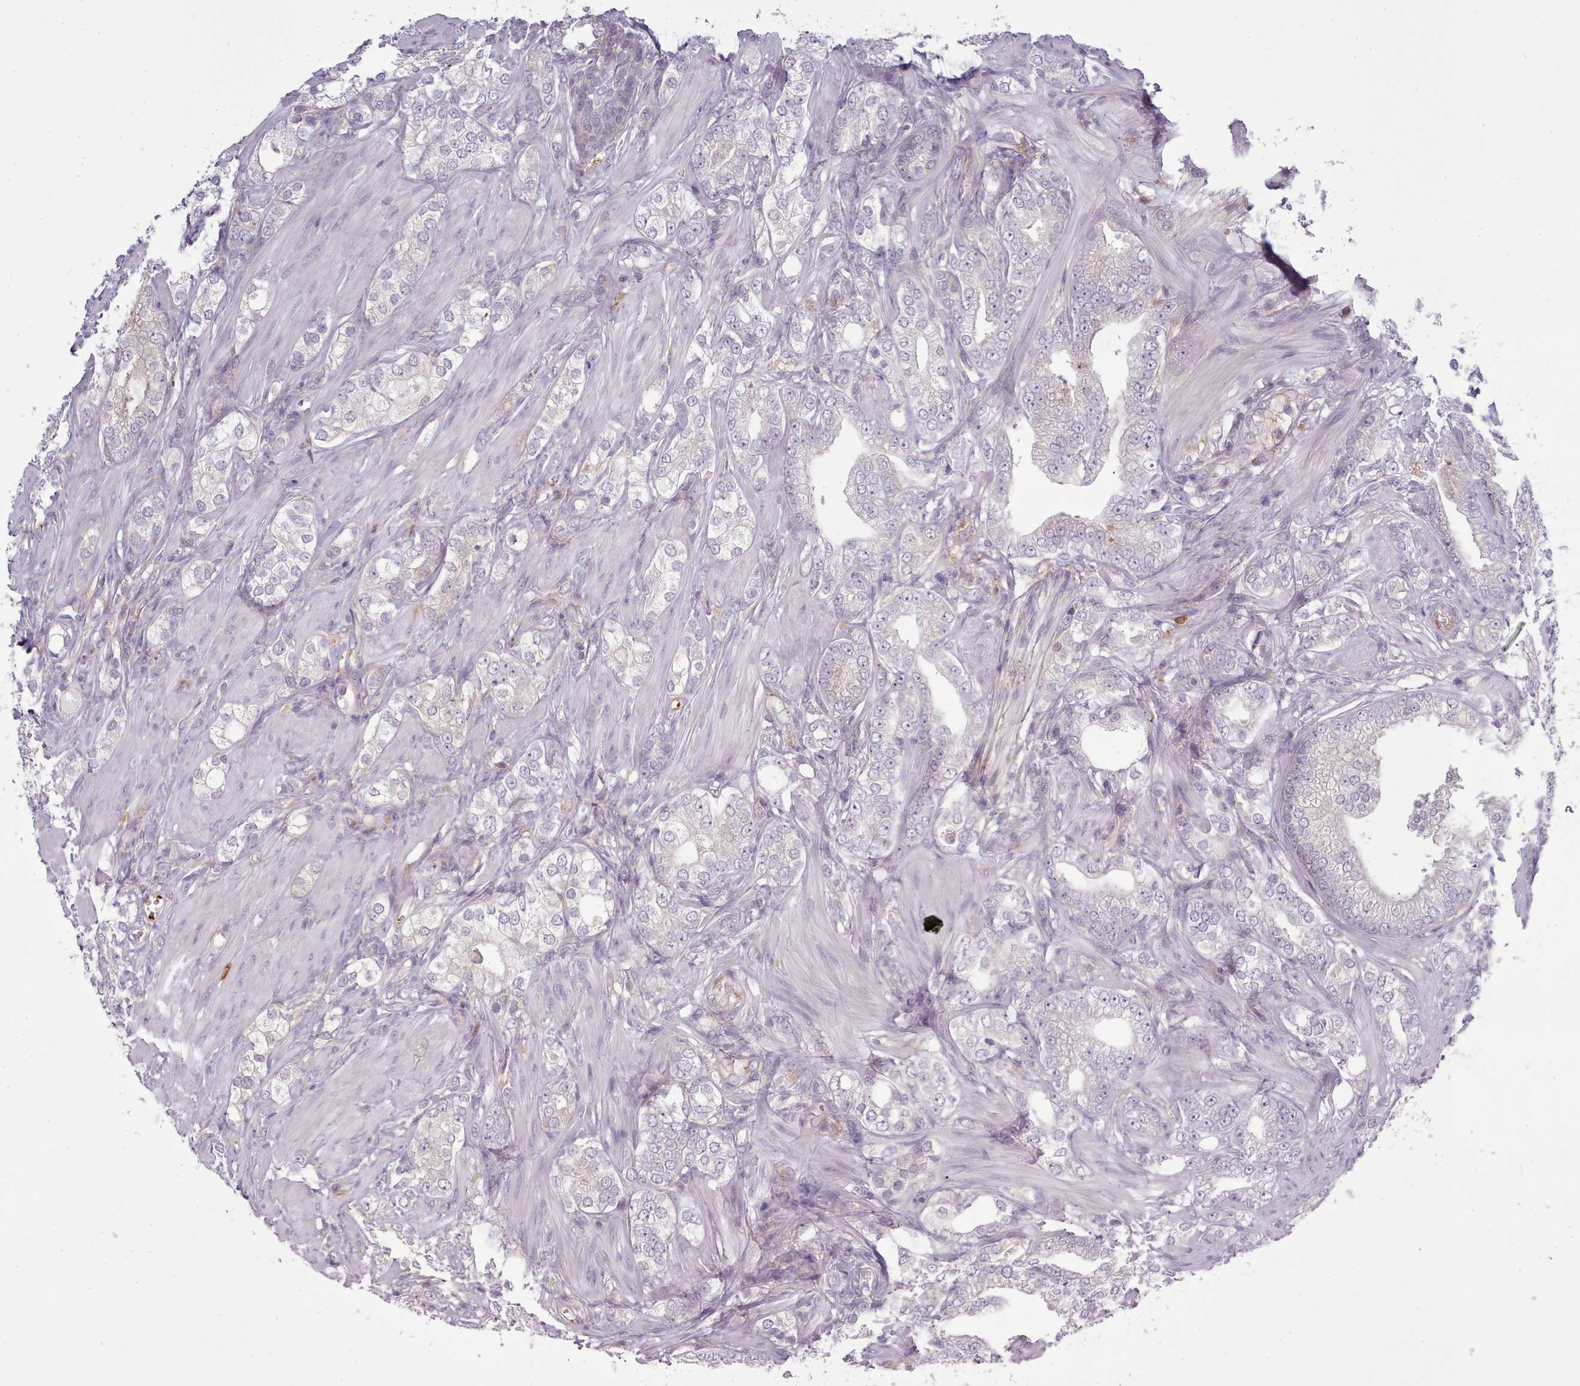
{"staining": {"intensity": "negative", "quantity": "none", "location": "none"}, "tissue": "prostate cancer", "cell_type": "Tumor cells", "image_type": "cancer", "snomed": [{"axis": "morphology", "description": "Adenocarcinoma, High grade"}, {"axis": "topography", "description": "Prostate"}], "caption": "High power microscopy image of an immunohistochemistry image of prostate adenocarcinoma (high-grade), revealing no significant positivity in tumor cells.", "gene": "NDST2", "patient": {"sex": "male", "age": 50}}